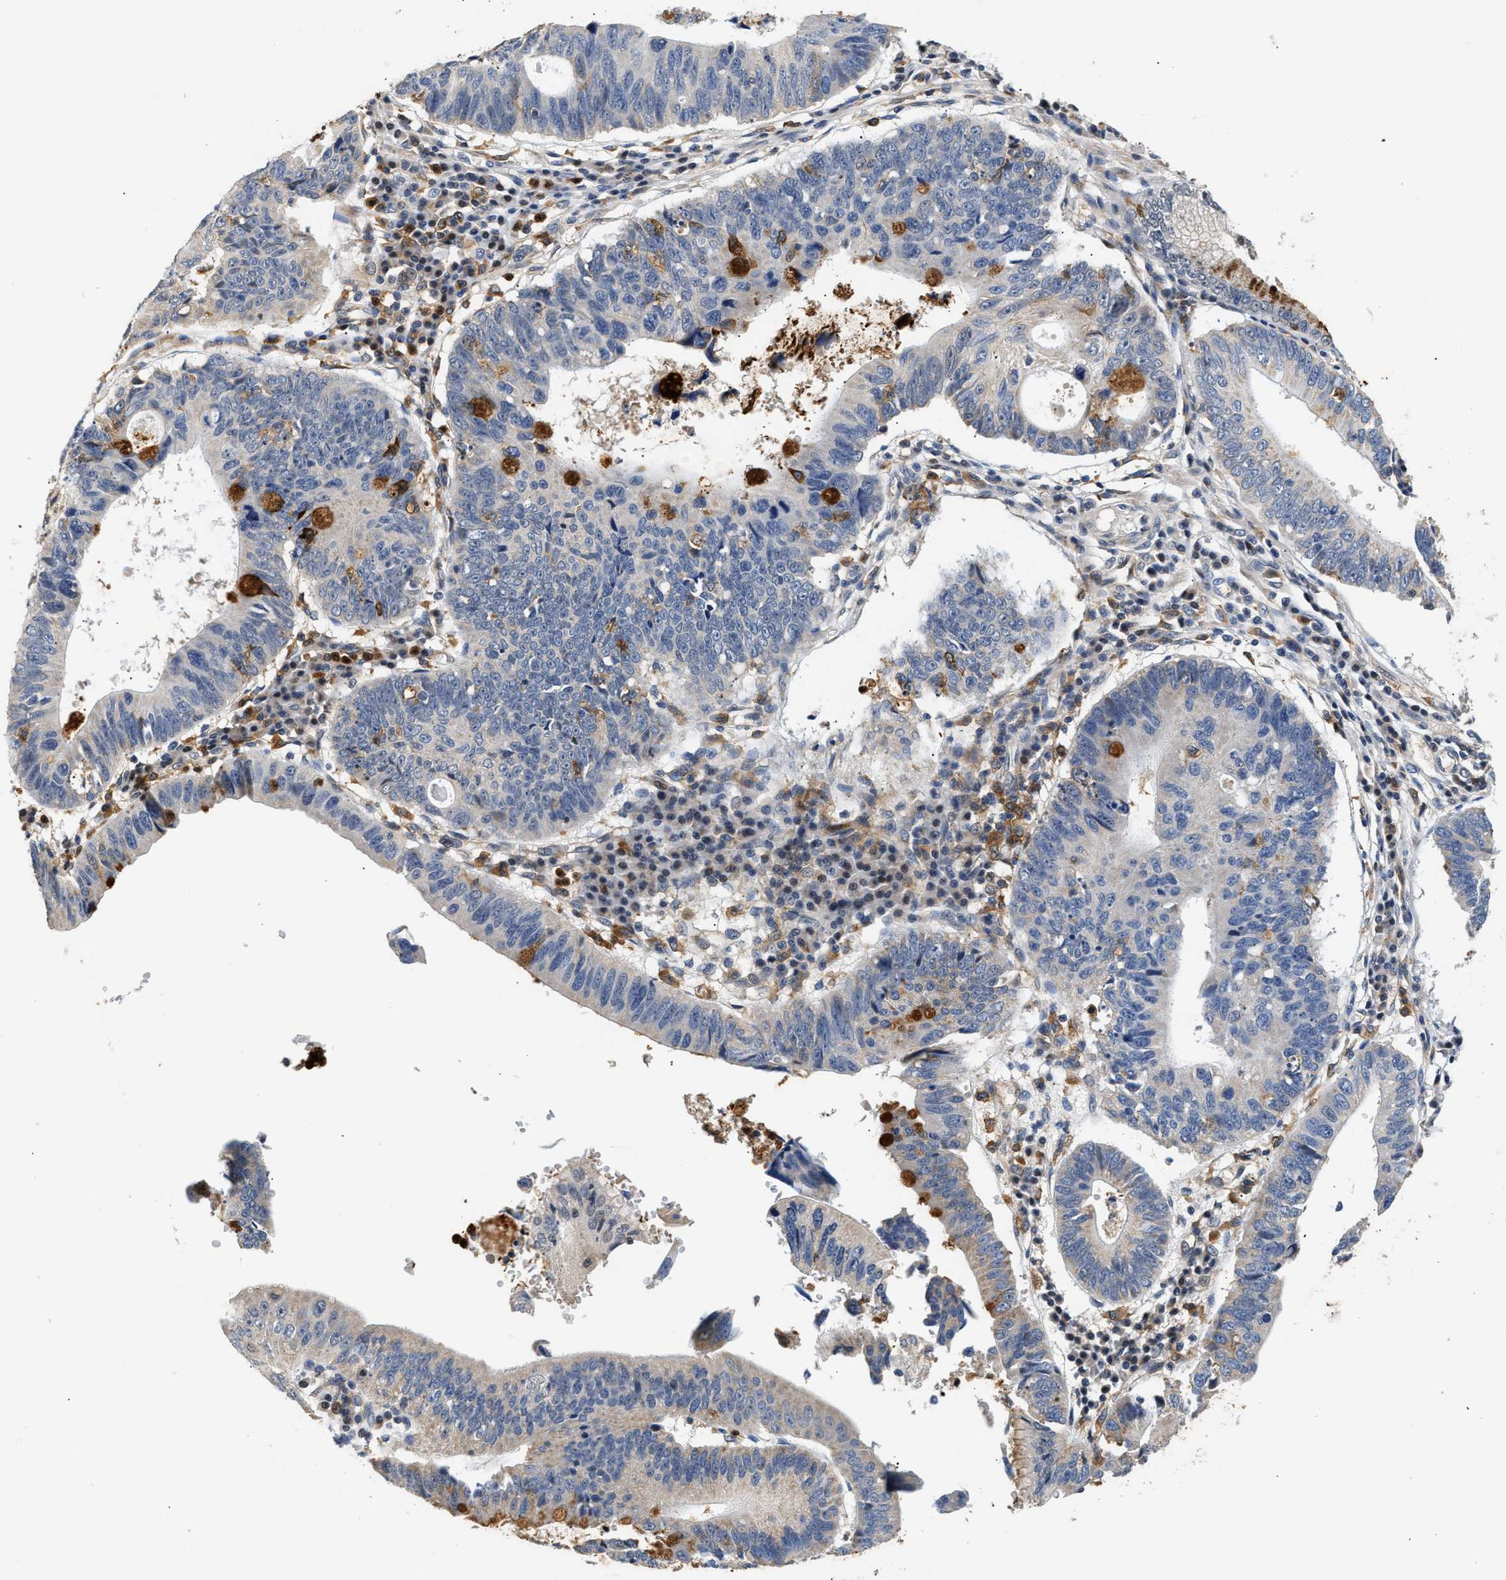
{"staining": {"intensity": "strong", "quantity": "<25%", "location": "cytoplasmic/membranous"}, "tissue": "stomach cancer", "cell_type": "Tumor cells", "image_type": "cancer", "snomed": [{"axis": "morphology", "description": "Adenocarcinoma, NOS"}, {"axis": "topography", "description": "Stomach"}], "caption": "Immunohistochemistry micrograph of stomach cancer (adenocarcinoma) stained for a protein (brown), which shows medium levels of strong cytoplasmic/membranous positivity in about <25% of tumor cells.", "gene": "RAB31", "patient": {"sex": "male", "age": 59}}